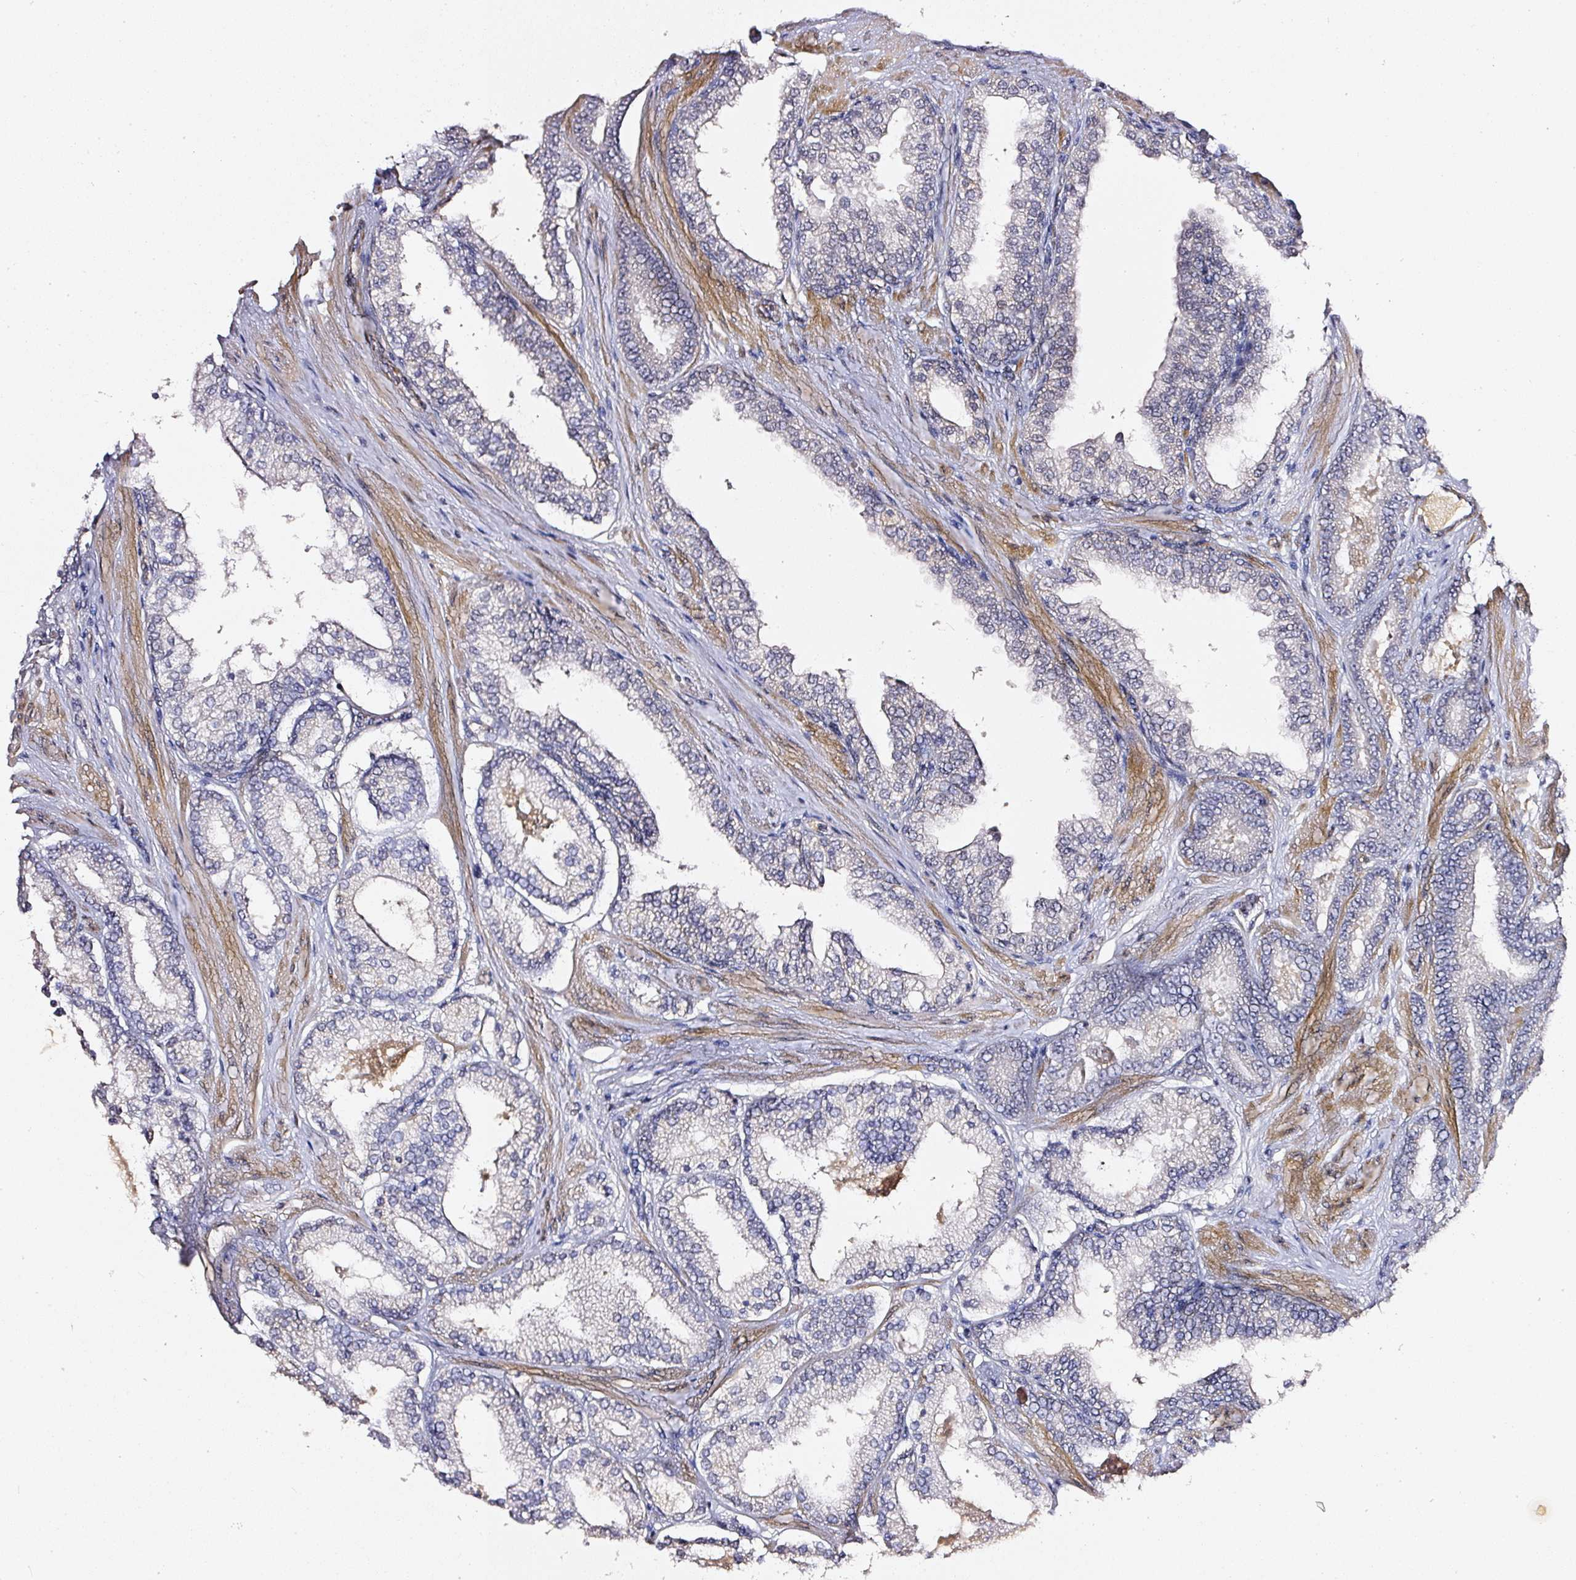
{"staining": {"intensity": "negative", "quantity": "none", "location": "none"}, "tissue": "prostate cancer", "cell_type": "Tumor cells", "image_type": "cancer", "snomed": [{"axis": "morphology", "description": "Adenocarcinoma, Low grade"}, {"axis": "topography", "description": "Prostate"}], "caption": "Tumor cells are negative for protein expression in human adenocarcinoma (low-grade) (prostate).", "gene": "TOGARAM1", "patient": {"sex": "male", "age": 42}}